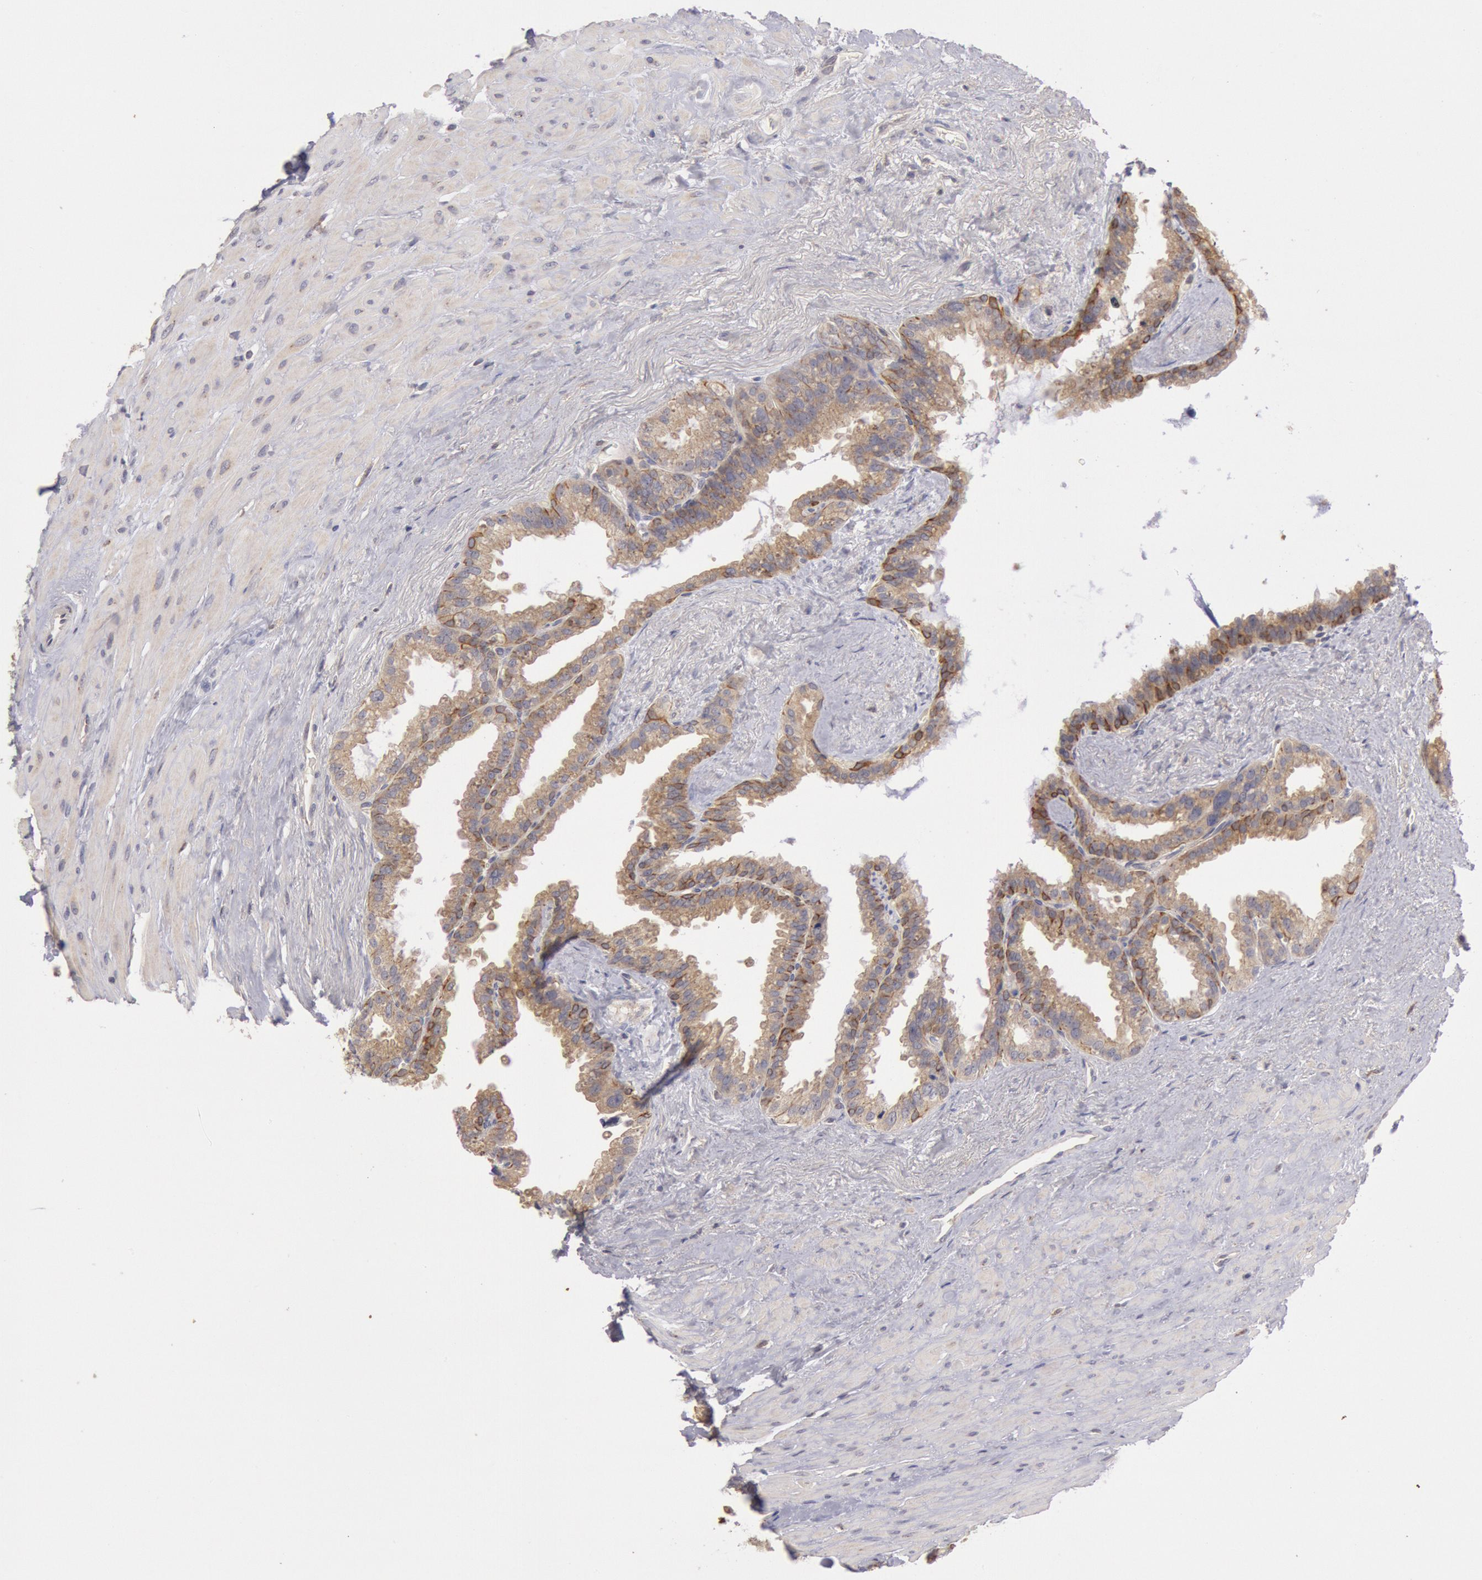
{"staining": {"intensity": "moderate", "quantity": ">75%", "location": "cytoplasmic/membranous"}, "tissue": "seminal vesicle", "cell_type": "Glandular cells", "image_type": "normal", "snomed": [{"axis": "morphology", "description": "Normal tissue, NOS"}, {"axis": "topography", "description": "Prostate"}, {"axis": "topography", "description": "Seminal veicle"}], "caption": "This photomicrograph demonstrates immunohistochemistry staining of normal seminal vesicle, with medium moderate cytoplasmic/membranous positivity in approximately >75% of glandular cells.", "gene": "PLA2G6", "patient": {"sex": "male", "age": 63}}